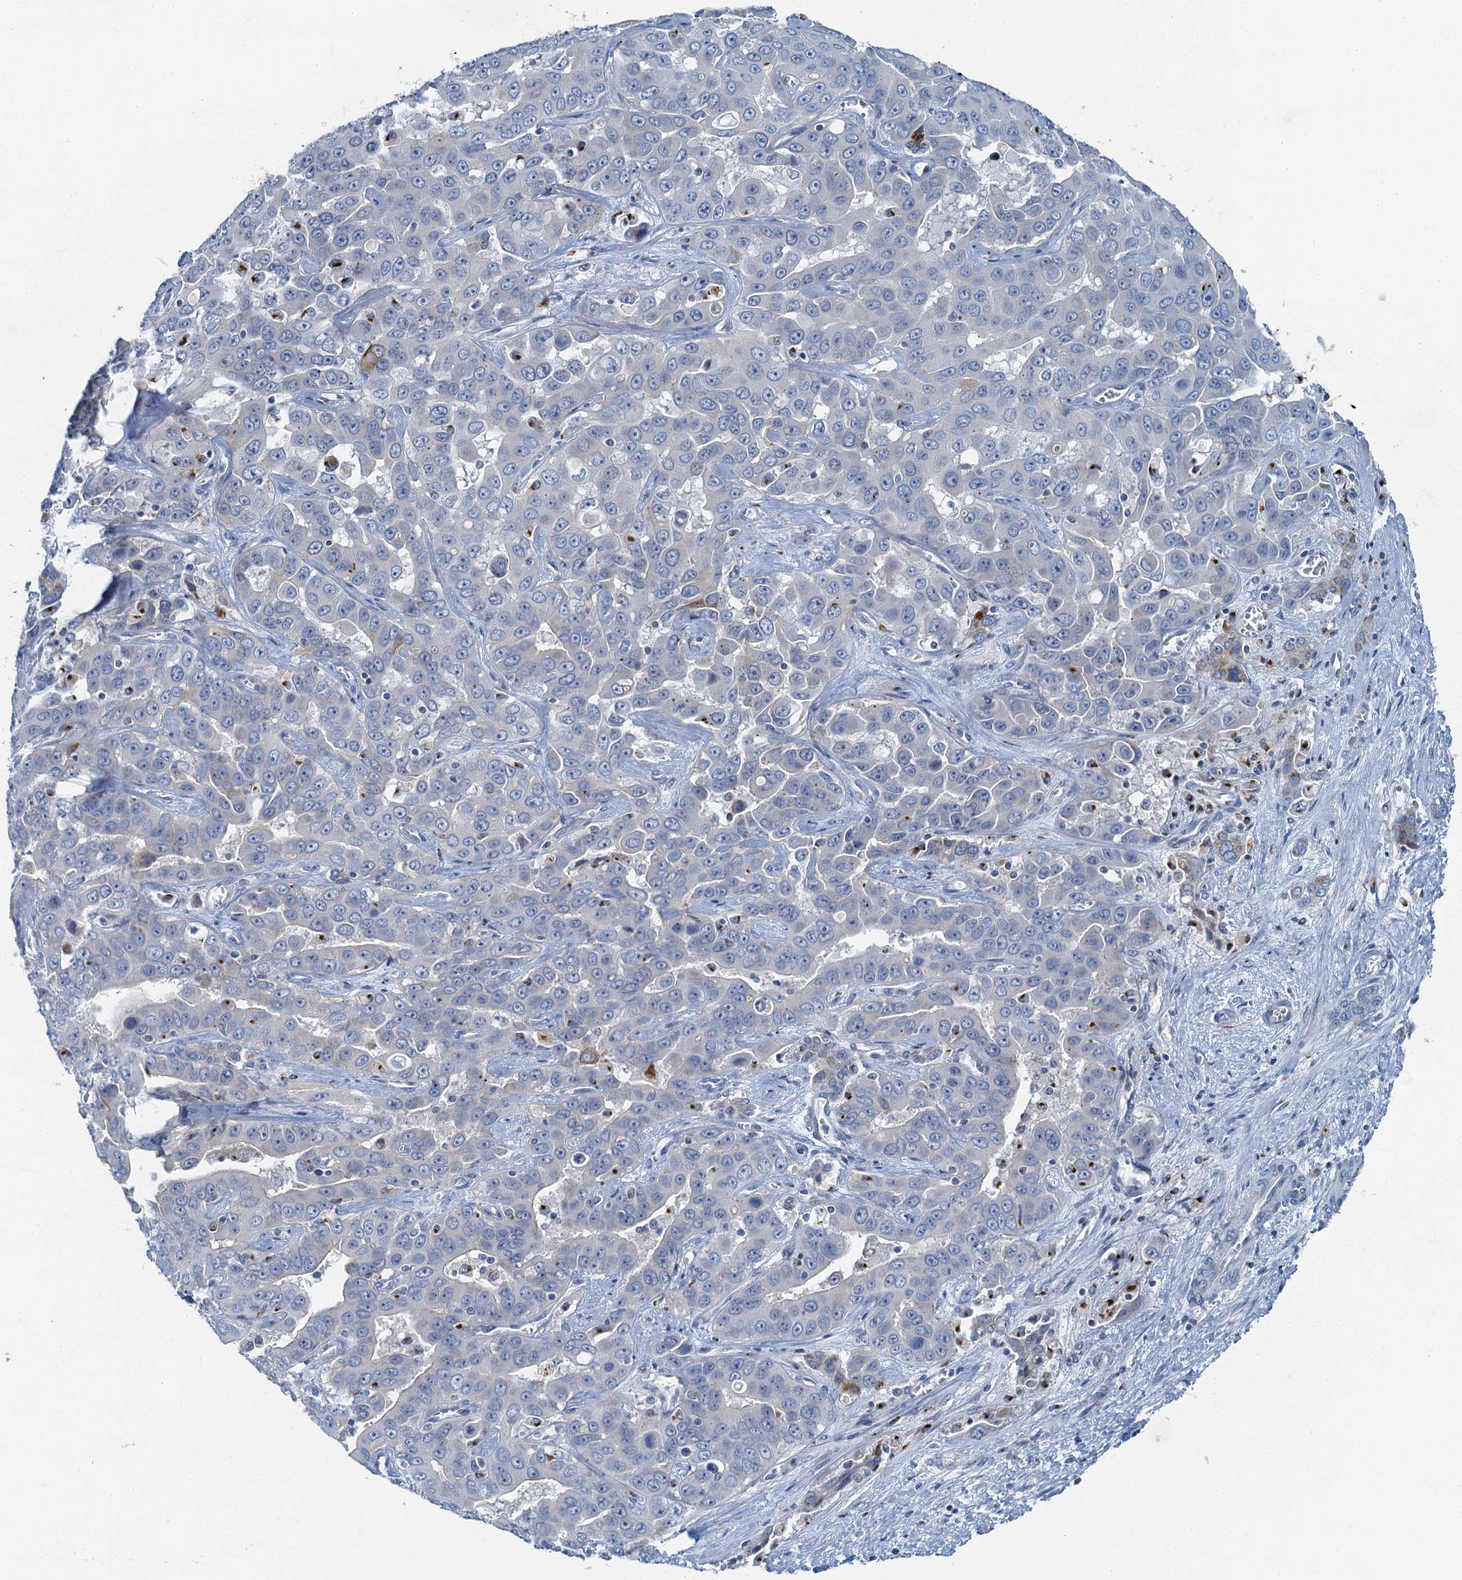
{"staining": {"intensity": "strong", "quantity": "<25%", "location": "cytoplasmic/membranous"}, "tissue": "liver cancer", "cell_type": "Tumor cells", "image_type": "cancer", "snomed": [{"axis": "morphology", "description": "Cholangiocarcinoma"}, {"axis": "topography", "description": "Liver"}], "caption": "A brown stain labels strong cytoplasmic/membranous positivity of a protein in human liver cholangiocarcinoma tumor cells. (DAB IHC, brown staining for protein, blue staining for nuclei).", "gene": "LYPD3", "patient": {"sex": "female", "age": 52}}